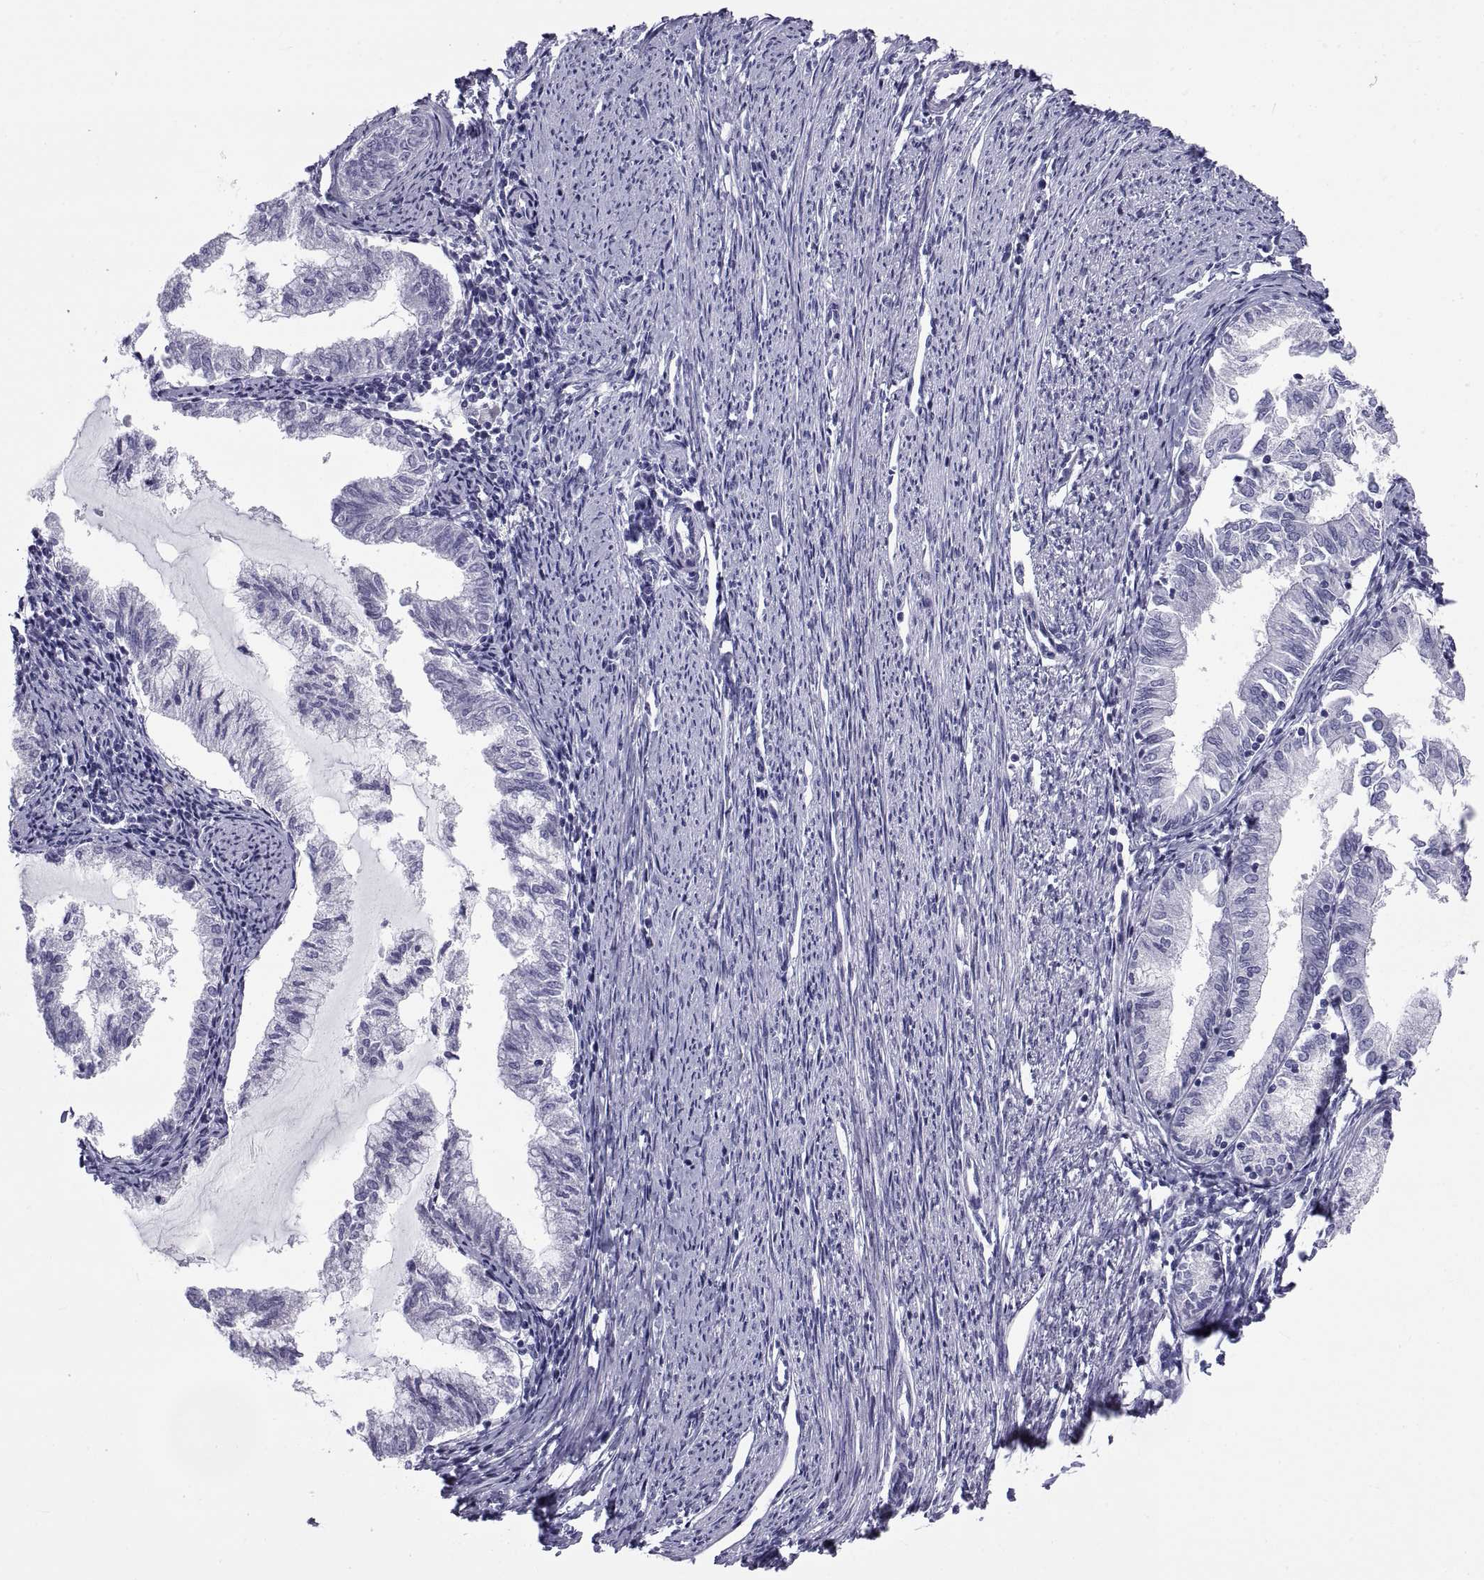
{"staining": {"intensity": "negative", "quantity": "none", "location": "none"}, "tissue": "endometrial cancer", "cell_type": "Tumor cells", "image_type": "cancer", "snomed": [{"axis": "morphology", "description": "Adenocarcinoma, NOS"}, {"axis": "topography", "description": "Endometrium"}], "caption": "A histopathology image of endometrial adenocarcinoma stained for a protein demonstrates no brown staining in tumor cells.", "gene": "NPTX2", "patient": {"sex": "female", "age": 79}}